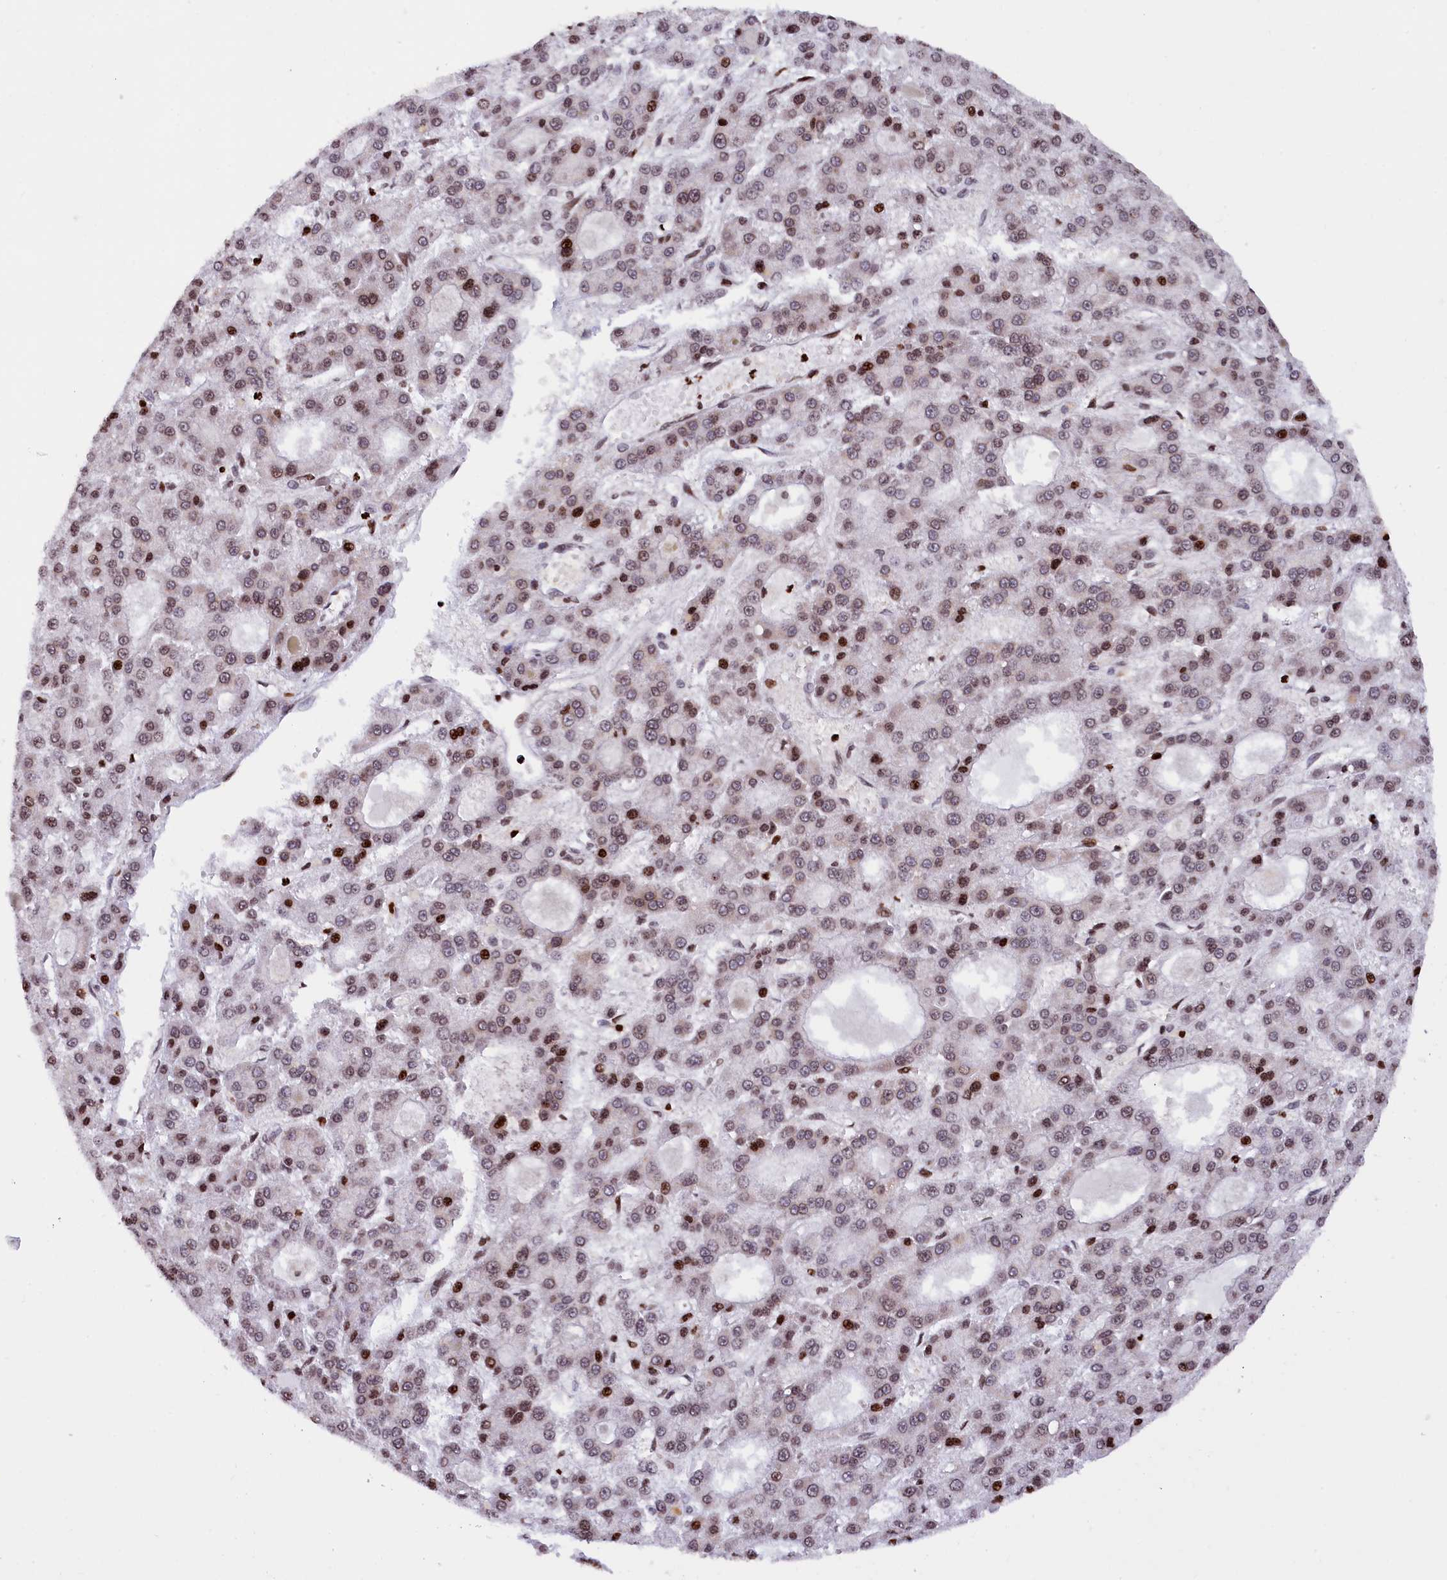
{"staining": {"intensity": "strong", "quantity": "<25%", "location": "nuclear"}, "tissue": "liver cancer", "cell_type": "Tumor cells", "image_type": "cancer", "snomed": [{"axis": "morphology", "description": "Carcinoma, Hepatocellular, NOS"}, {"axis": "topography", "description": "Liver"}], "caption": "Immunohistochemical staining of hepatocellular carcinoma (liver) demonstrates strong nuclear protein expression in approximately <25% of tumor cells. Nuclei are stained in blue.", "gene": "TIMM29", "patient": {"sex": "male", "age": 70}}